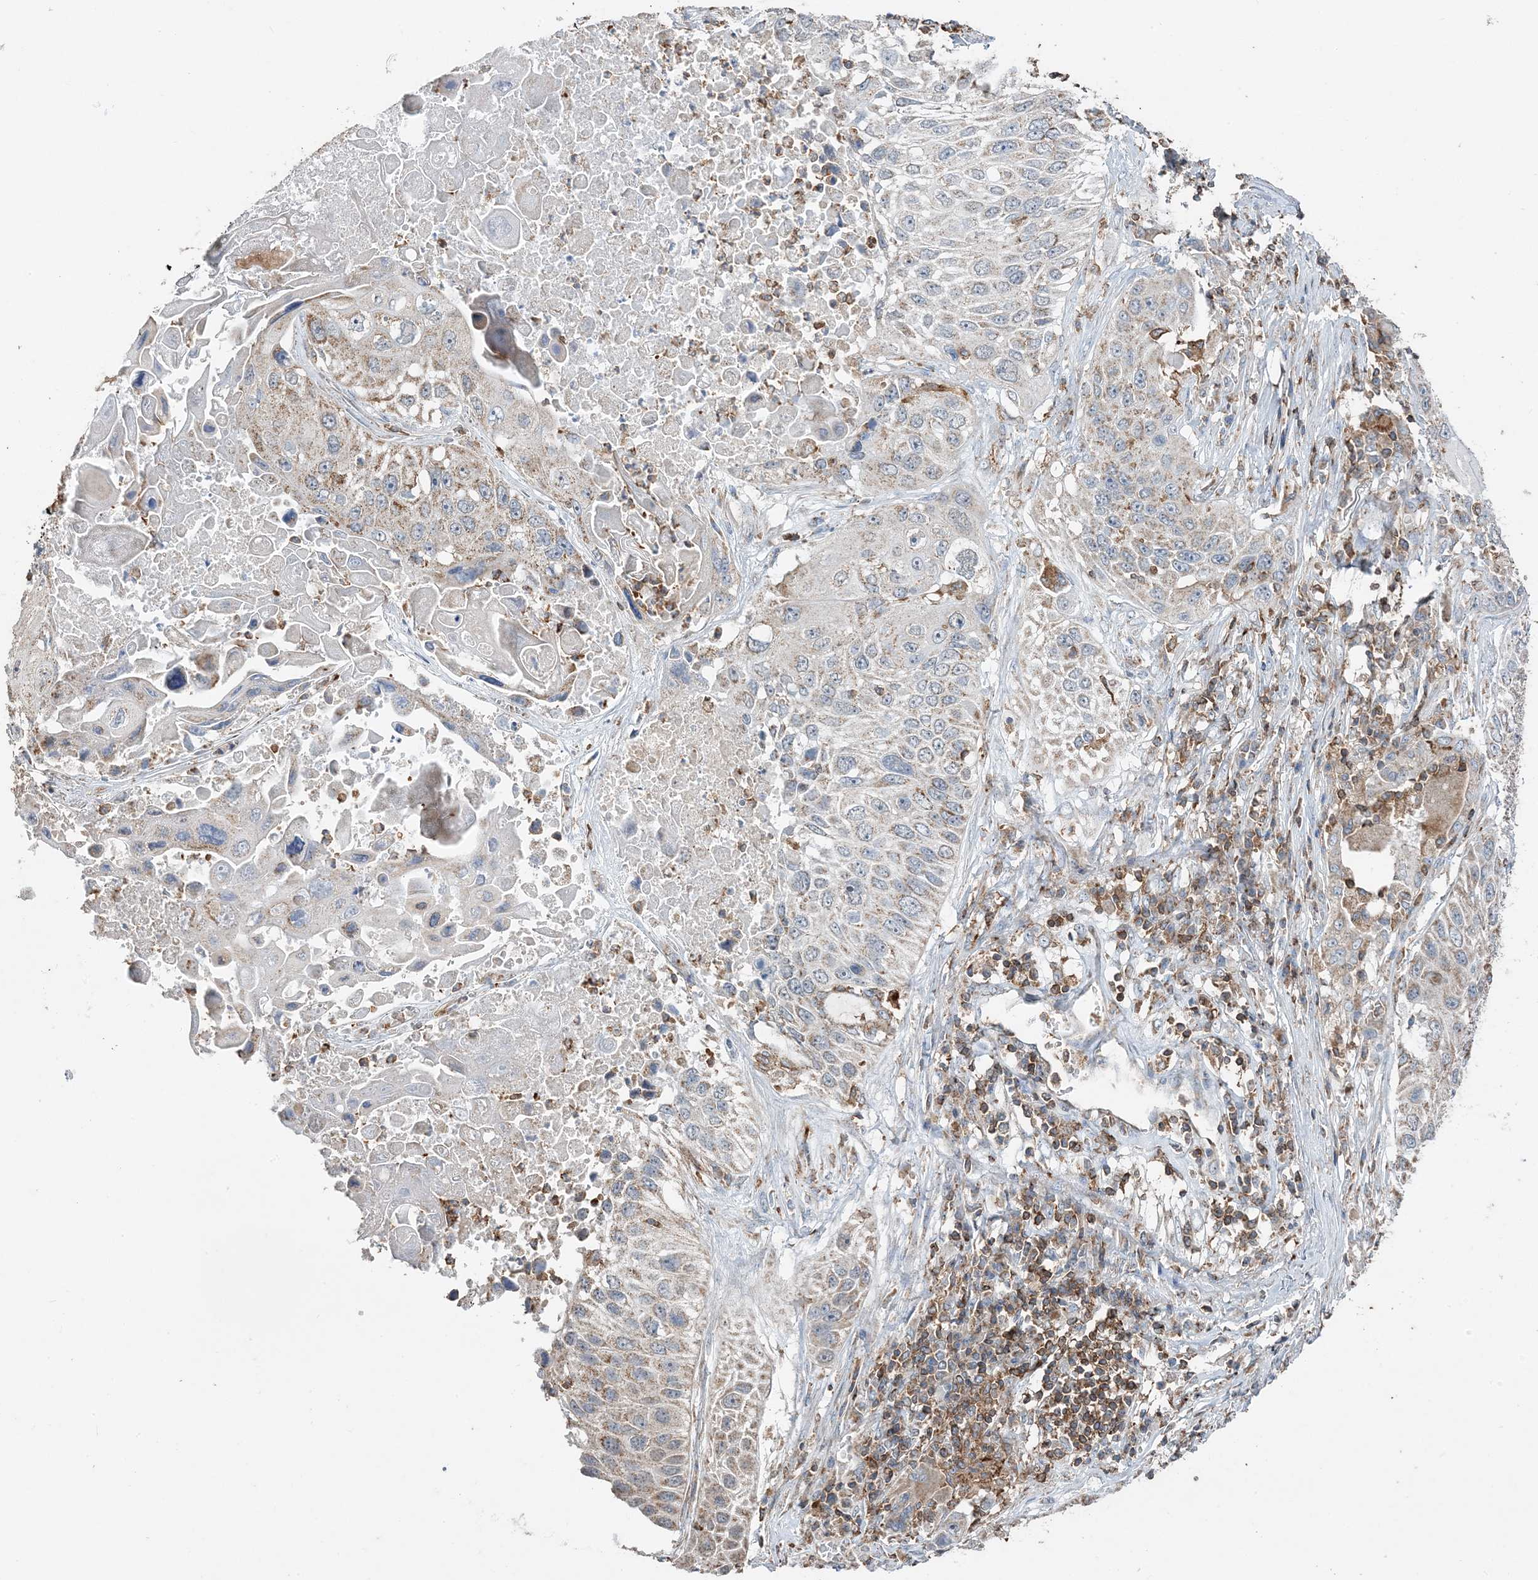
{"staining": {"intensity": "moderate", "quantity": ">75%", "location": "cytoplasmic/membranous"}, "tissue": "lung cancer", "cell_type": "Tumor cells", "image_type": "cancer", "snomed": [{"axis": "morphology", "description": "Squamous cell carcinoma, NOS"}, {"axis": "topography", "description": "Lung"}], "caption": "This photomicrograph demonstrates immunohistochemistry staining of human lung cancer, with medium moderate cytoplasmic/membranous expression in about >75% of tumor cells.", "gene": "TMLHE", "patient": {"sex": "male", "age": 61}}